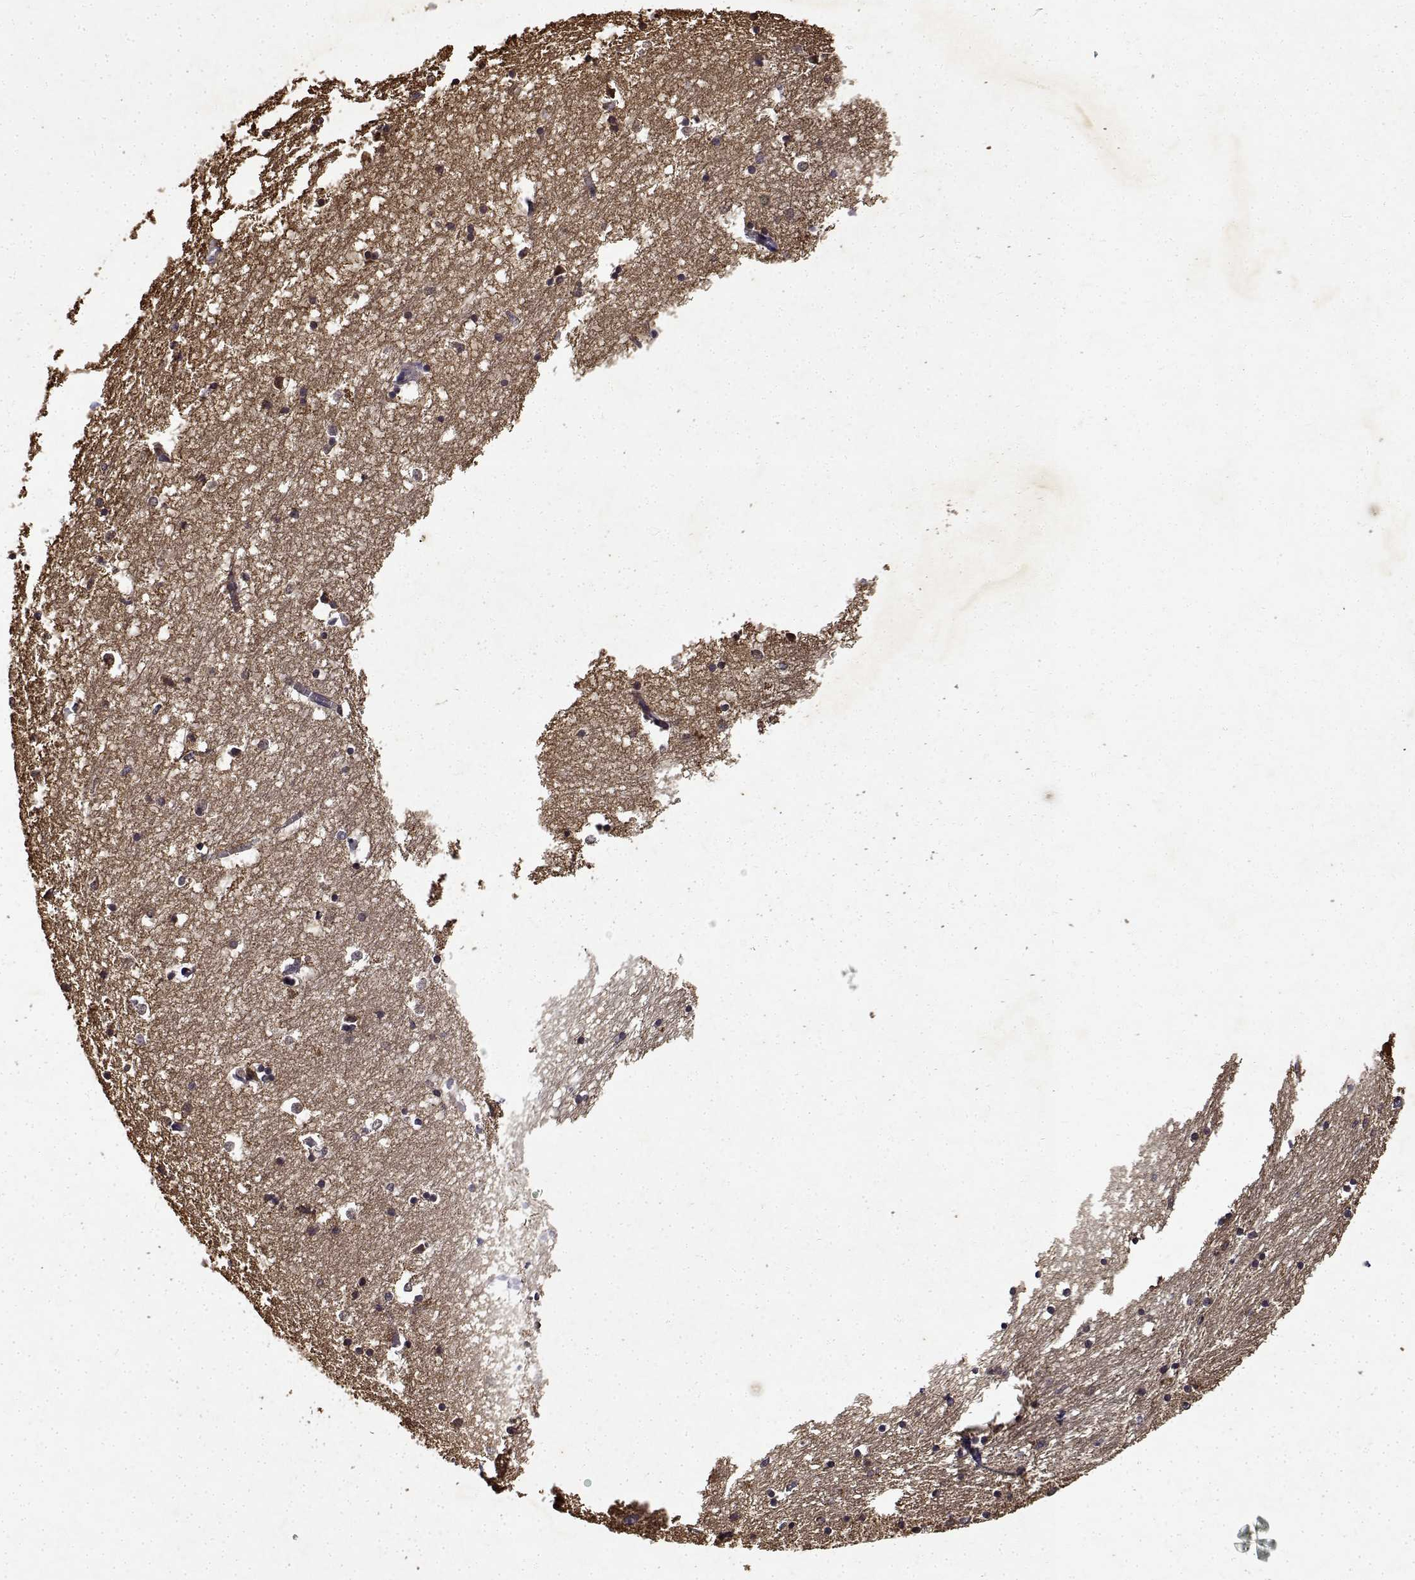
{"staining": {"intensity": "weak", "quantity": "<25%", "location": "cytoplasmic/membranous"}, "tissue": "hippocampus", "cell_type": "Glial cells", "image_type": "normal", "snomed": [{"axis": "morphology", "description": "Normal tissue, NOS"}, {"axis": "topography", "description": "Lateral ventricle wall"}, {"axis": "topography", "description": "Hippocampus"}], "caption": "The immunohistochemistry micrograph has no significant expression in glial cells of hippocampus. (DAB immunohistochemistry with hematoxylin counter stain).", "gene": "BDNF", "patient": {"sex": "female", "age": 63}}